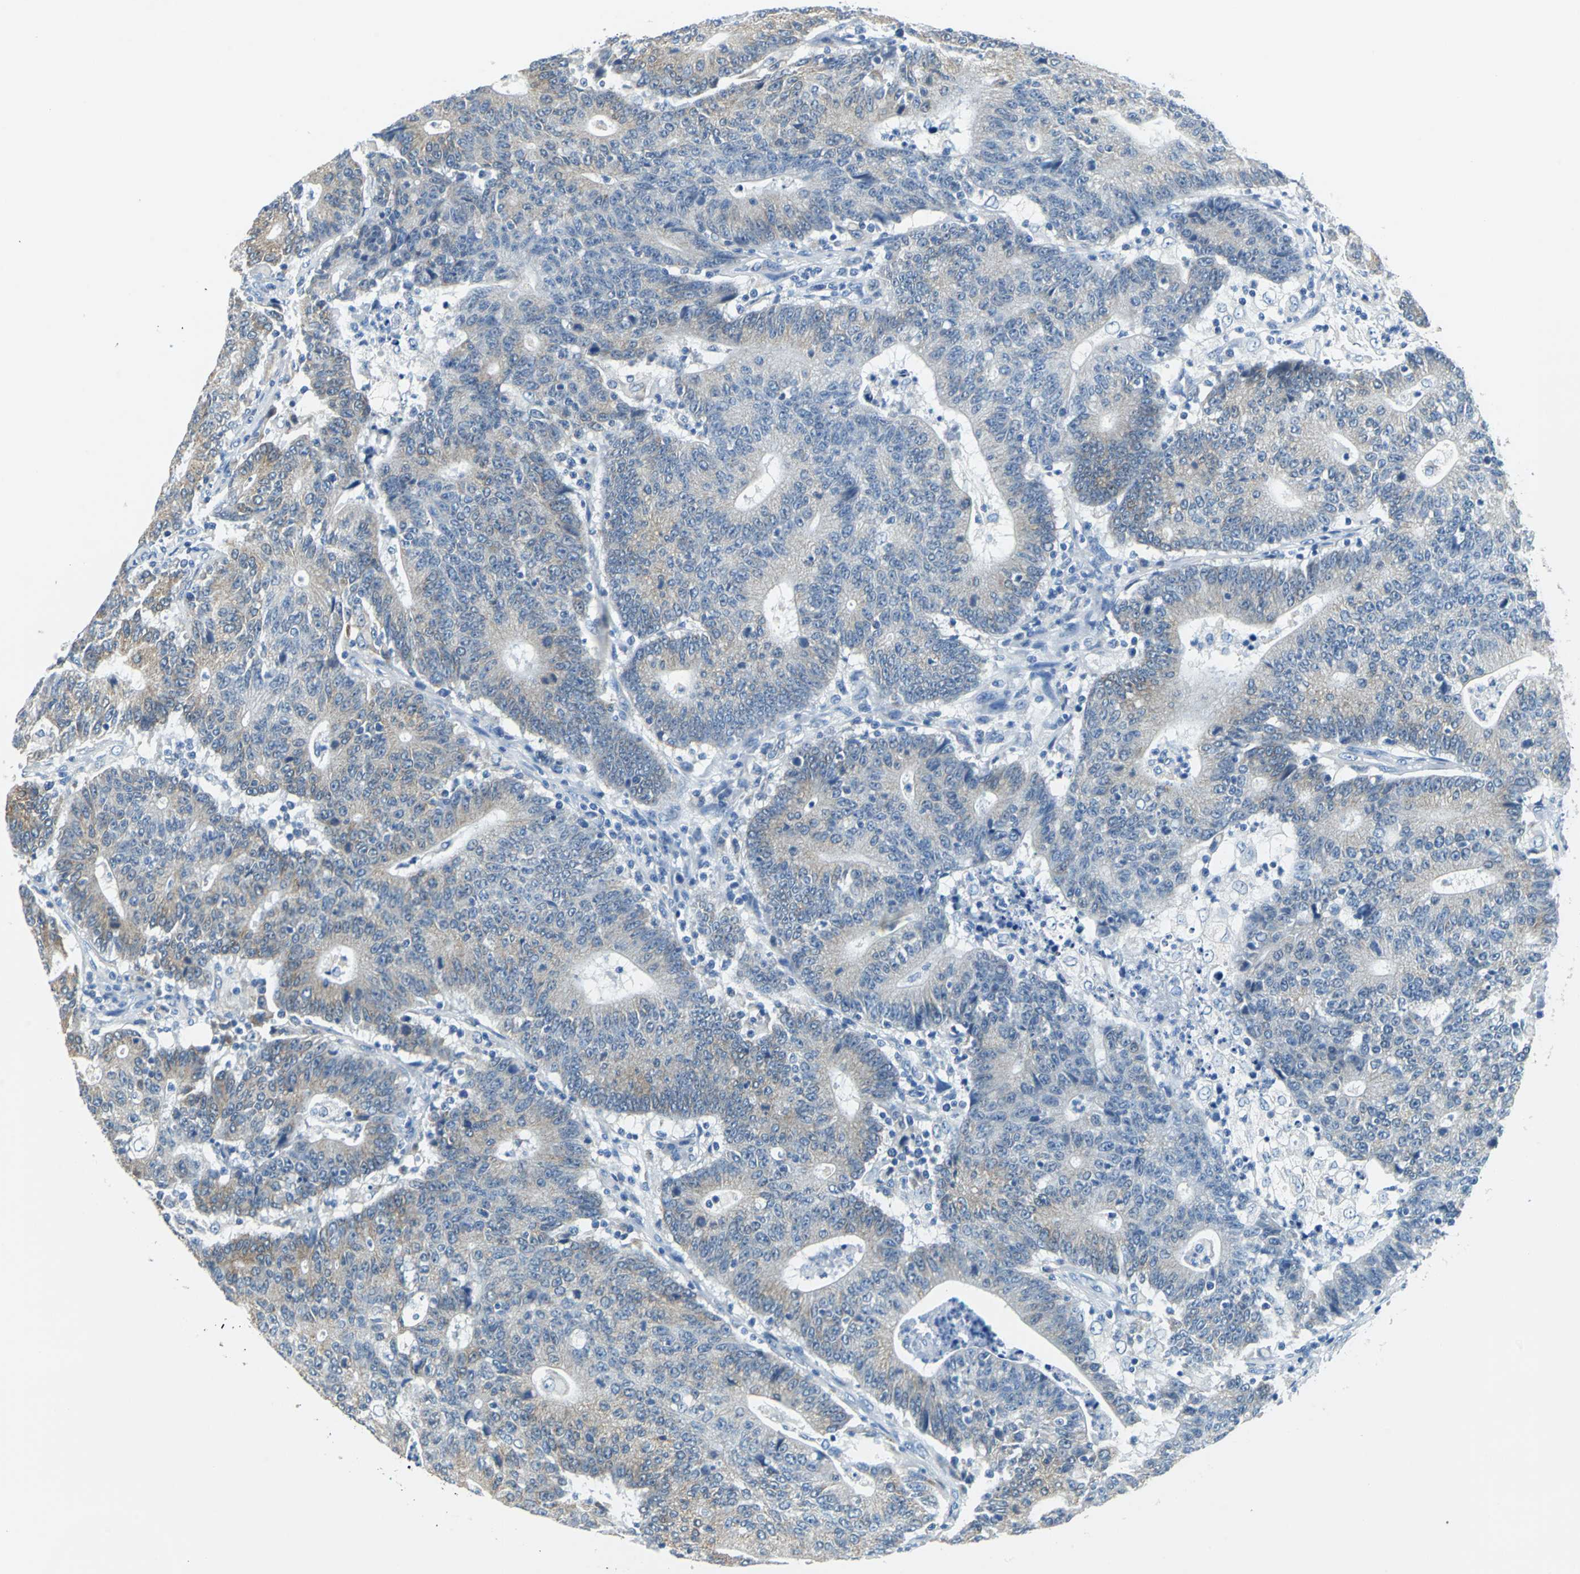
{"staining": {"intensity": "weak", "quantity": "25%-75%", "location": "cytoplasmic/membranous"}, "tissue": "colorectal cancer", "cell_type": "Tumor cells", "image_type": "cancer", "snomed": [{"axis": "morphology", "description": "Normal tissue, NOS"}, {"axis": "morphology", "description": "Adenocarcinoma, NOS"}, {"axis": "topography", "description": "Colon"}], "caption": "This image displays immunohistochemistry (IHC) staining of human colorectal cancer (adenocarcinoma), with low weak cytoplasmic/membranous positivity in about 25%-75% of tumor cells.", "gene": "TEX264", "patient": {"sex": "female", "age": 75}}